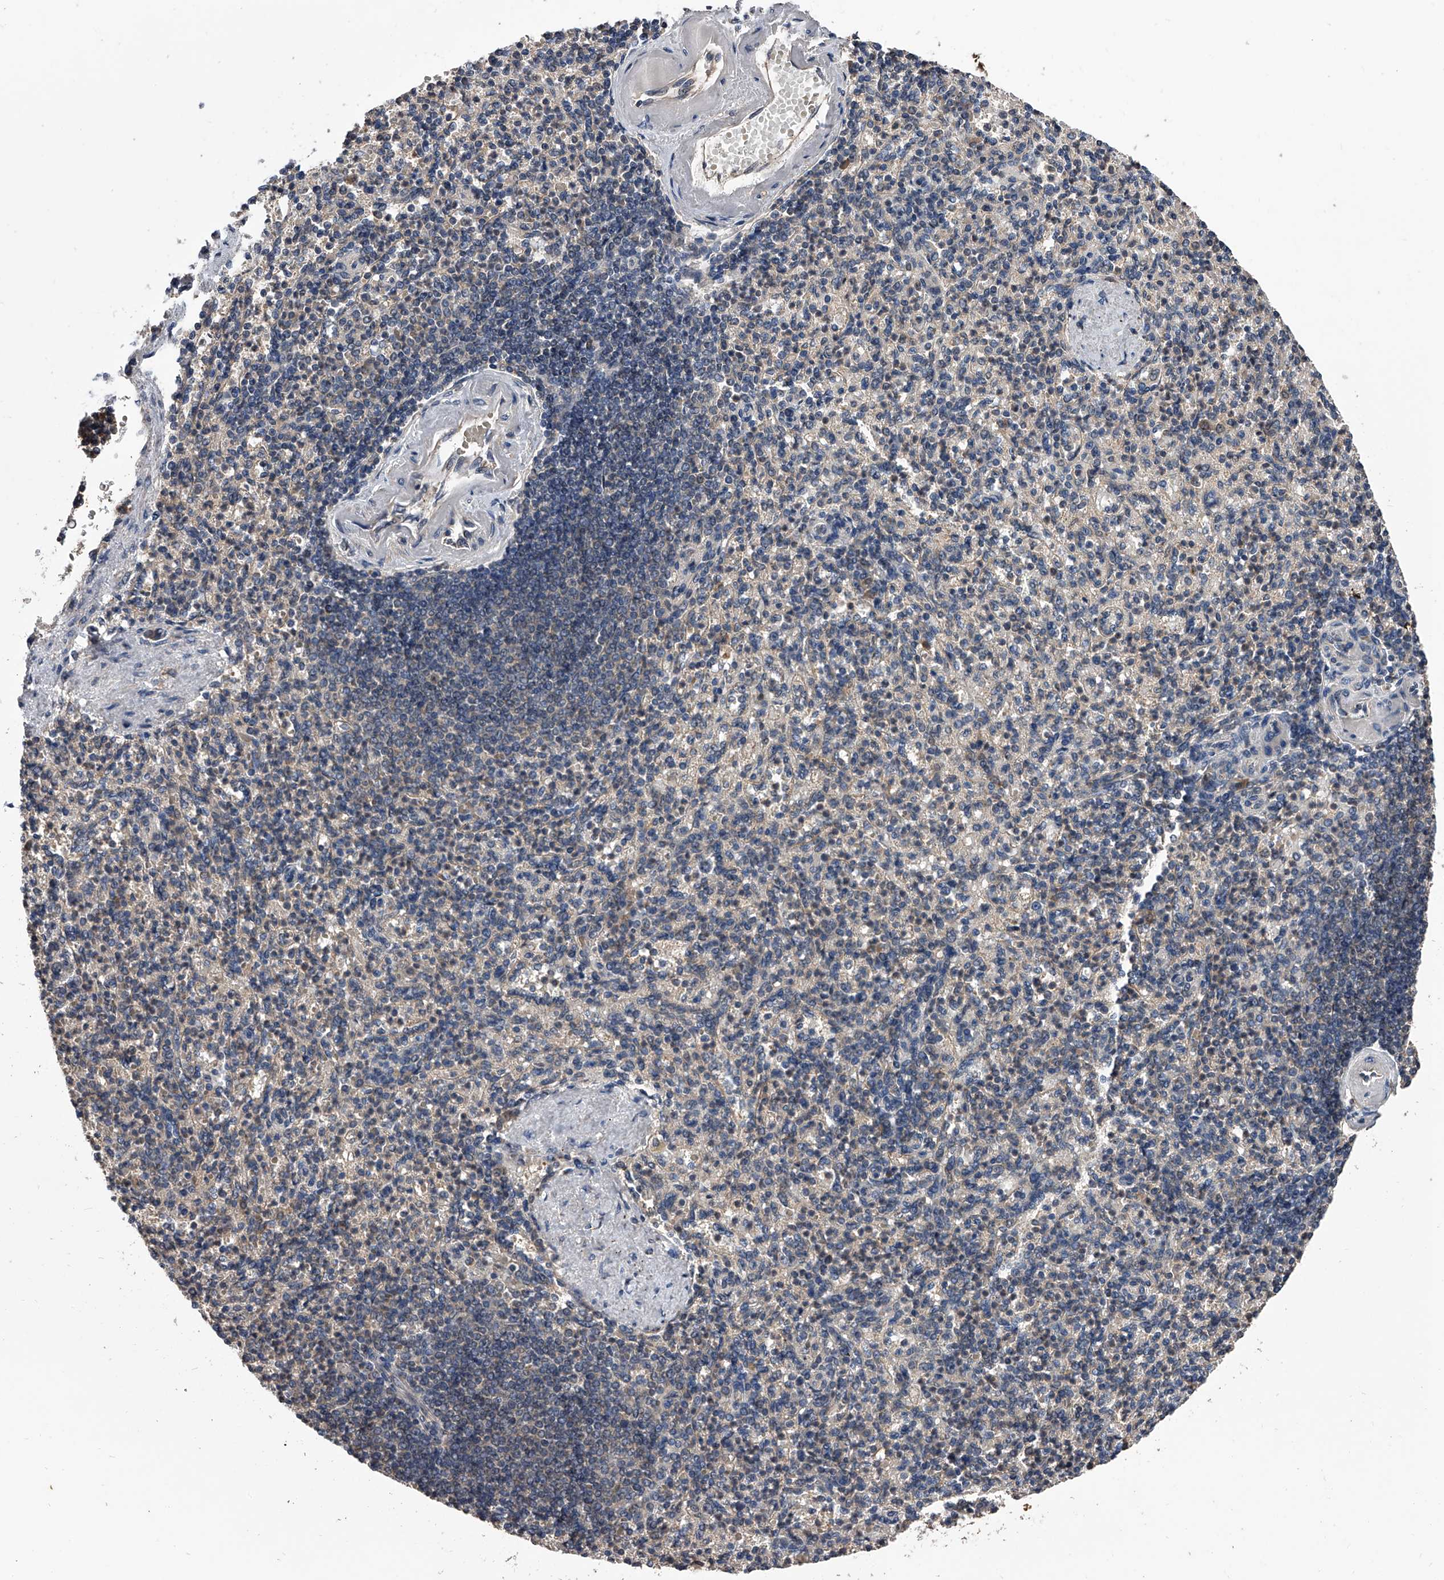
{"staining": {"intensity": "weak", "quantity": "<25%", "location": "cytoplasmic/membranous"}, "tissue": "spleen", "cell_type": "Cells in red pulp", "image_type": "normal", "snomed": [{"axis": "morphology", "description": "Normal tissue, NOS"}, {"axis": "topography", "description": "Spleen"}], "caption": "This histopathology image is of unremarkable spleen stained with IHC to label a protein in brown with the nuclei are counter-stained blue. There is no positivity in cells in red pulp.", "gene": "EFCAB7", "patient": {"sex": "female", "age": 74}}